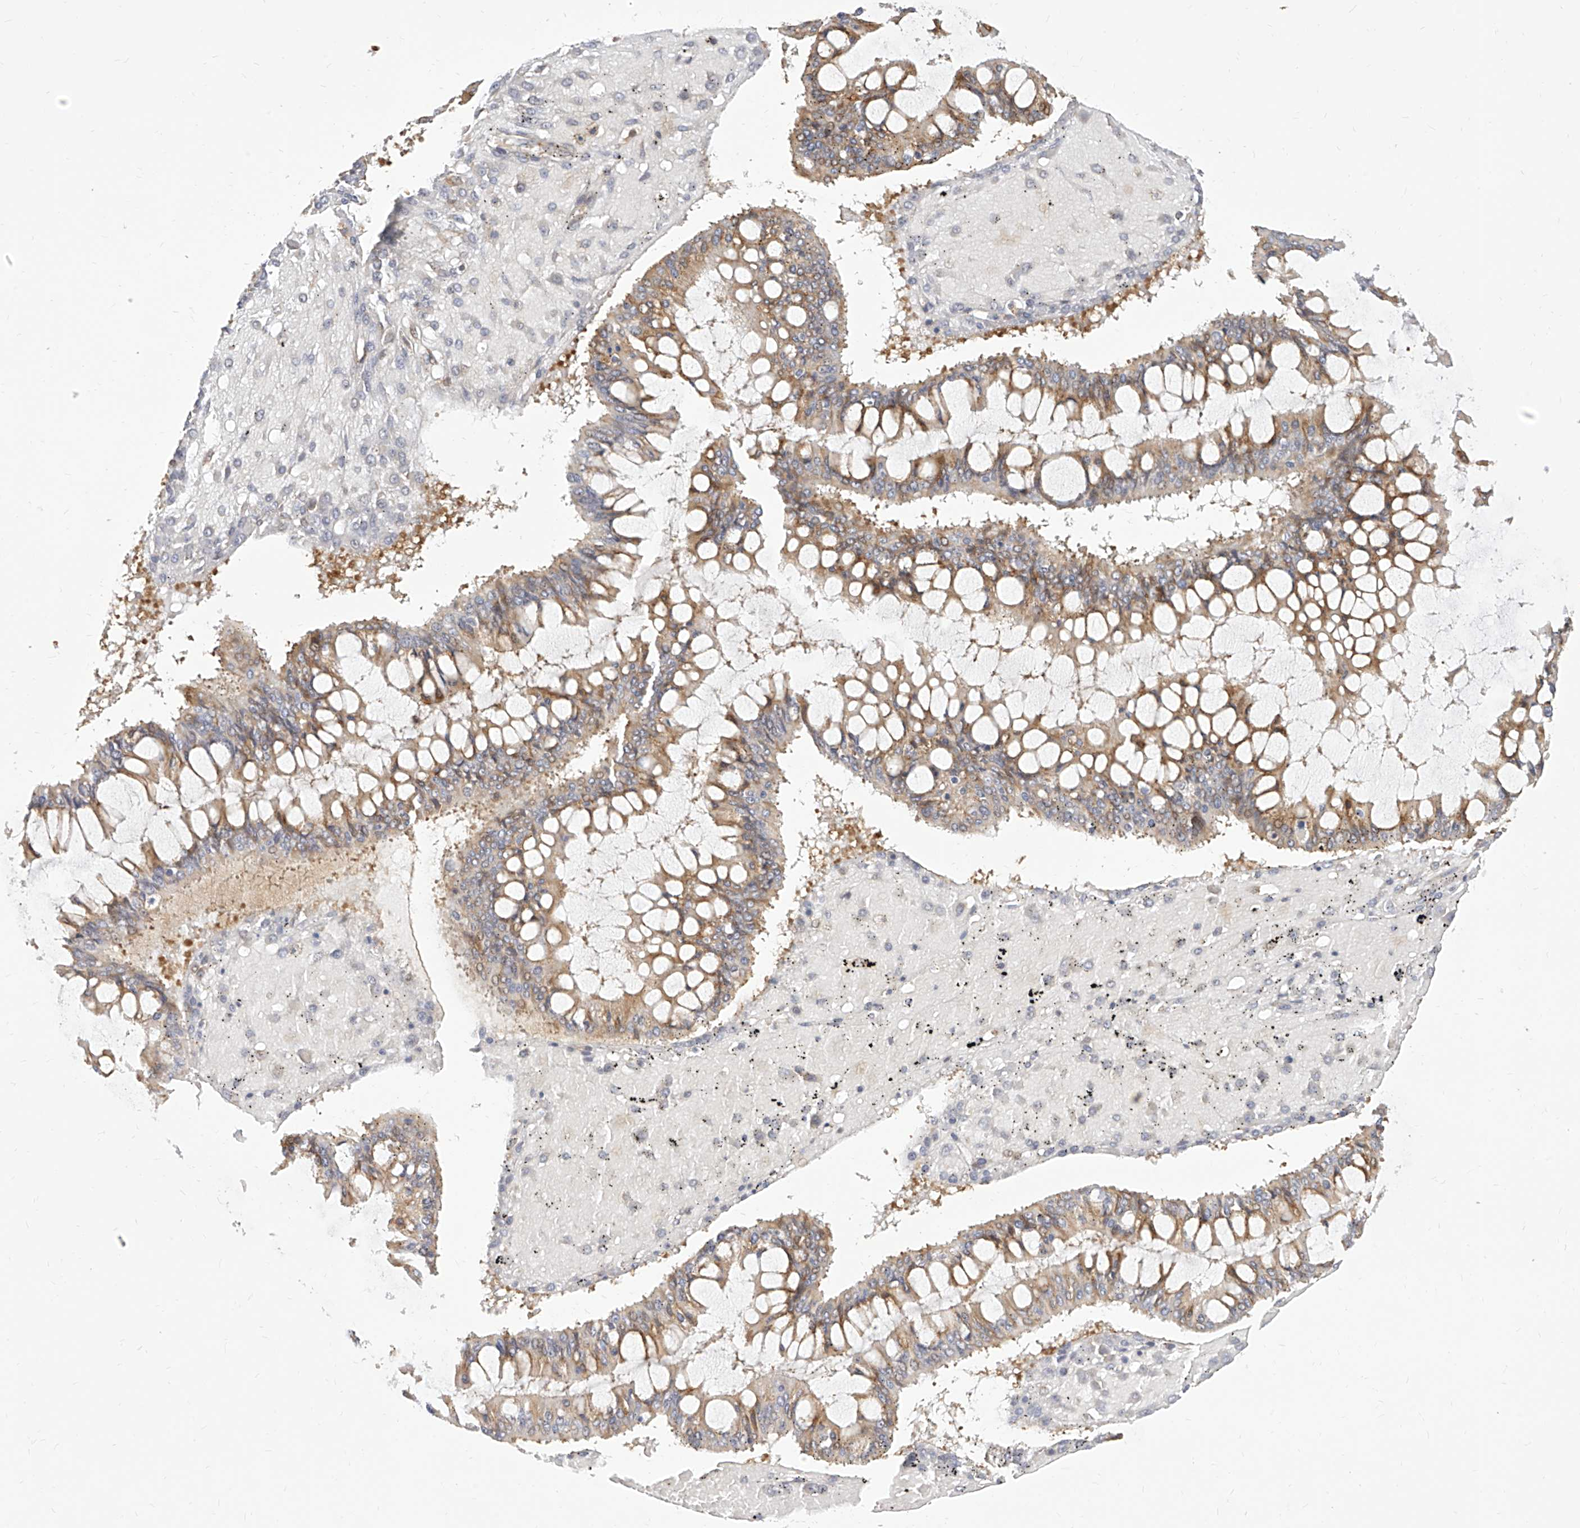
{"staining": {"intensity": "moderate", "quantity": "25%-75%", "location": "cytoplasmic/membranous"}, "tissue": "ovarian cancer", "cell_type": "Tumor cells", "image_type": "cancer", "snomed": [{"axis": "morphology", "description": "Cystadenocarcinoma, mucinous, NOS"}, {"axis": "topography", "description": "Ovary"}], "caption": "Ovarian cancer stained for a protein shows moderate cytoplasmic/membranous positivity in tumor cells. (Stains: DAB in brown, nuclei in blue, Microscopy: brightfield microscopy at high magnification).", "gene": "FAM83B", "patient": {"sex": "female", "age": 73}}